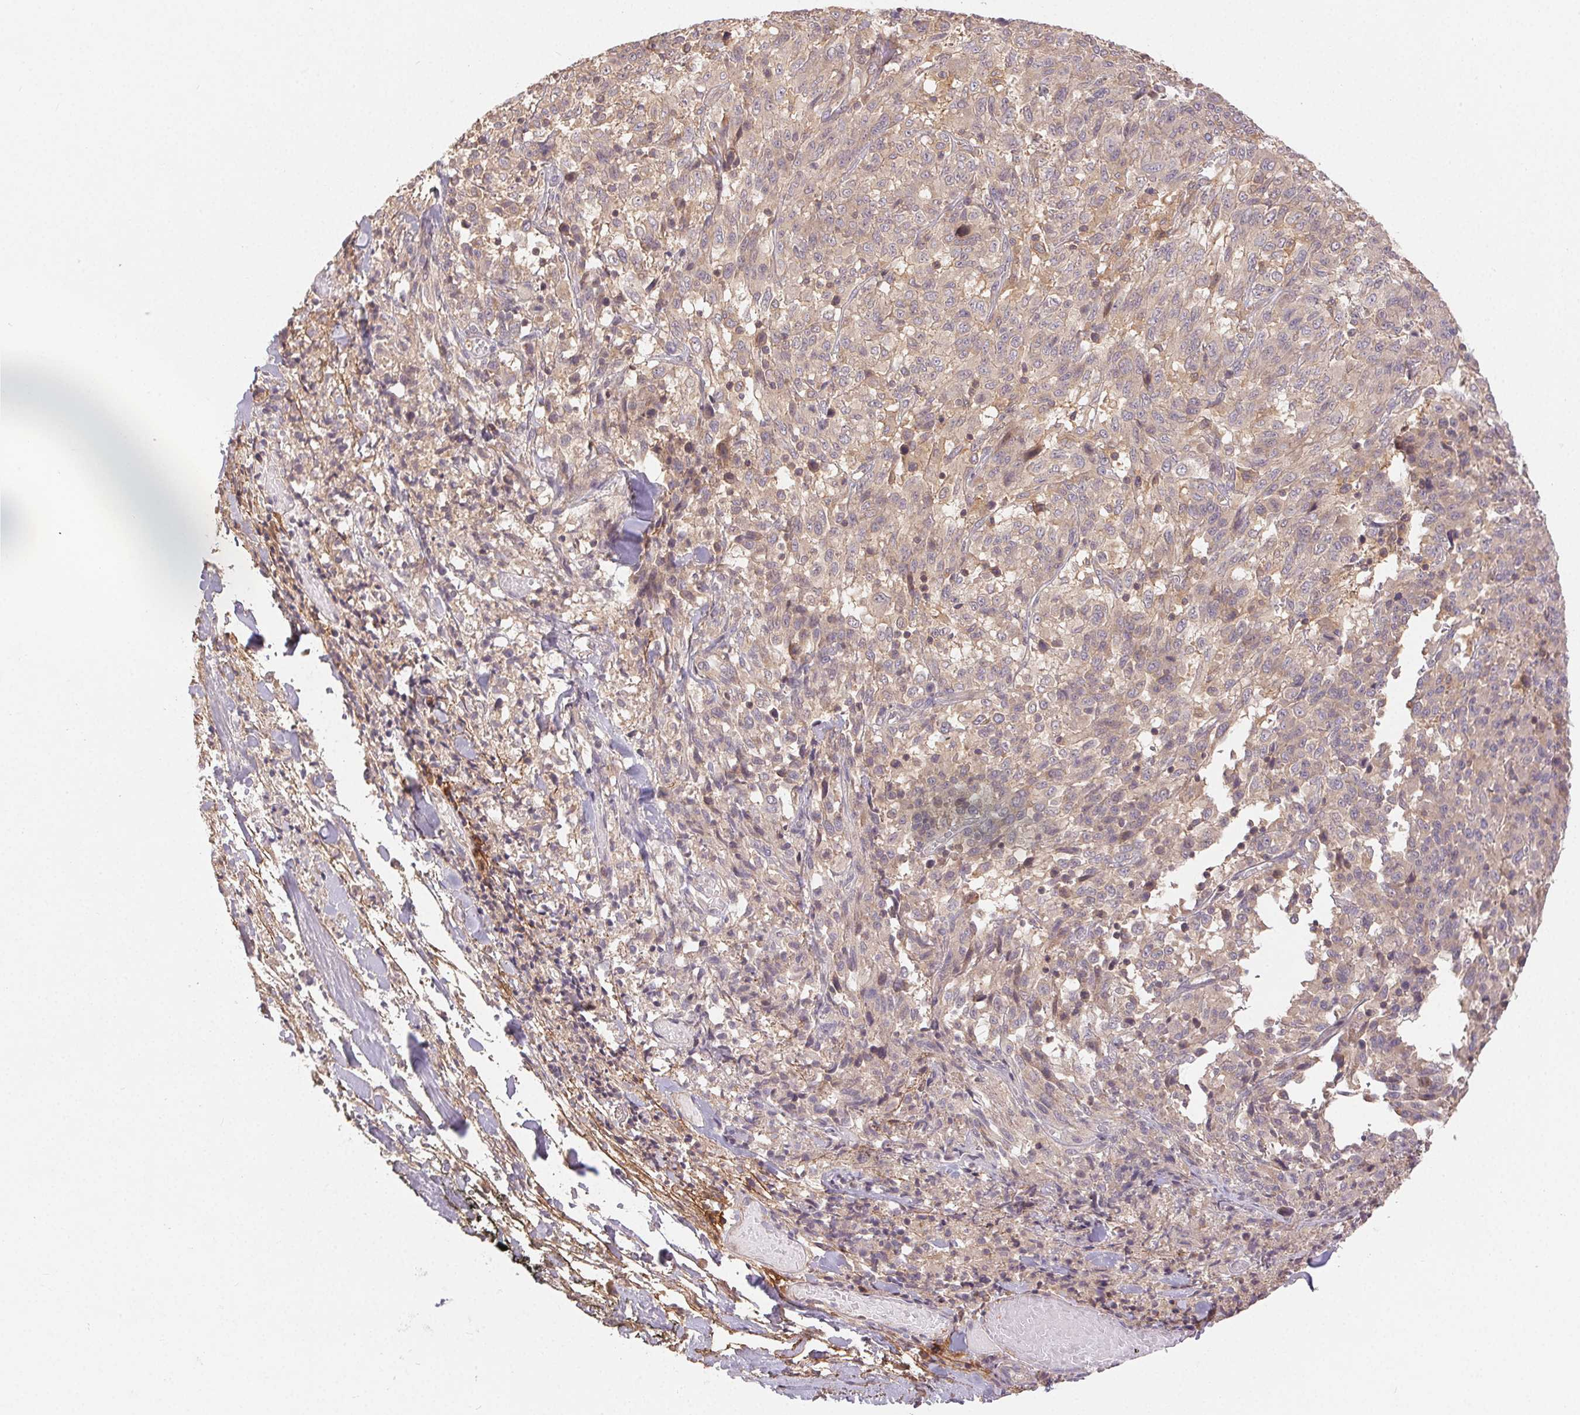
{"staining": {"intensity": "negative", "quantity": "none", "location": "none"}, "tissue": "melanoma", "cell_type": "Tumor cells", "image_type": "cancer", "snomed": [{"axis": "morphology", "description": "Malignant melanoma, NOS"}, {"axis": "topography", "description": "Skin"}], "caption": "DAB (3,3'-diaminobenzidine) immunohistochemical staining of human melanoma displays no significant expression in tumor cells. Nuclei are stained in blue.", "gene": "MAPKAPK2", "patient": {"sex": "female", "age": 91}}